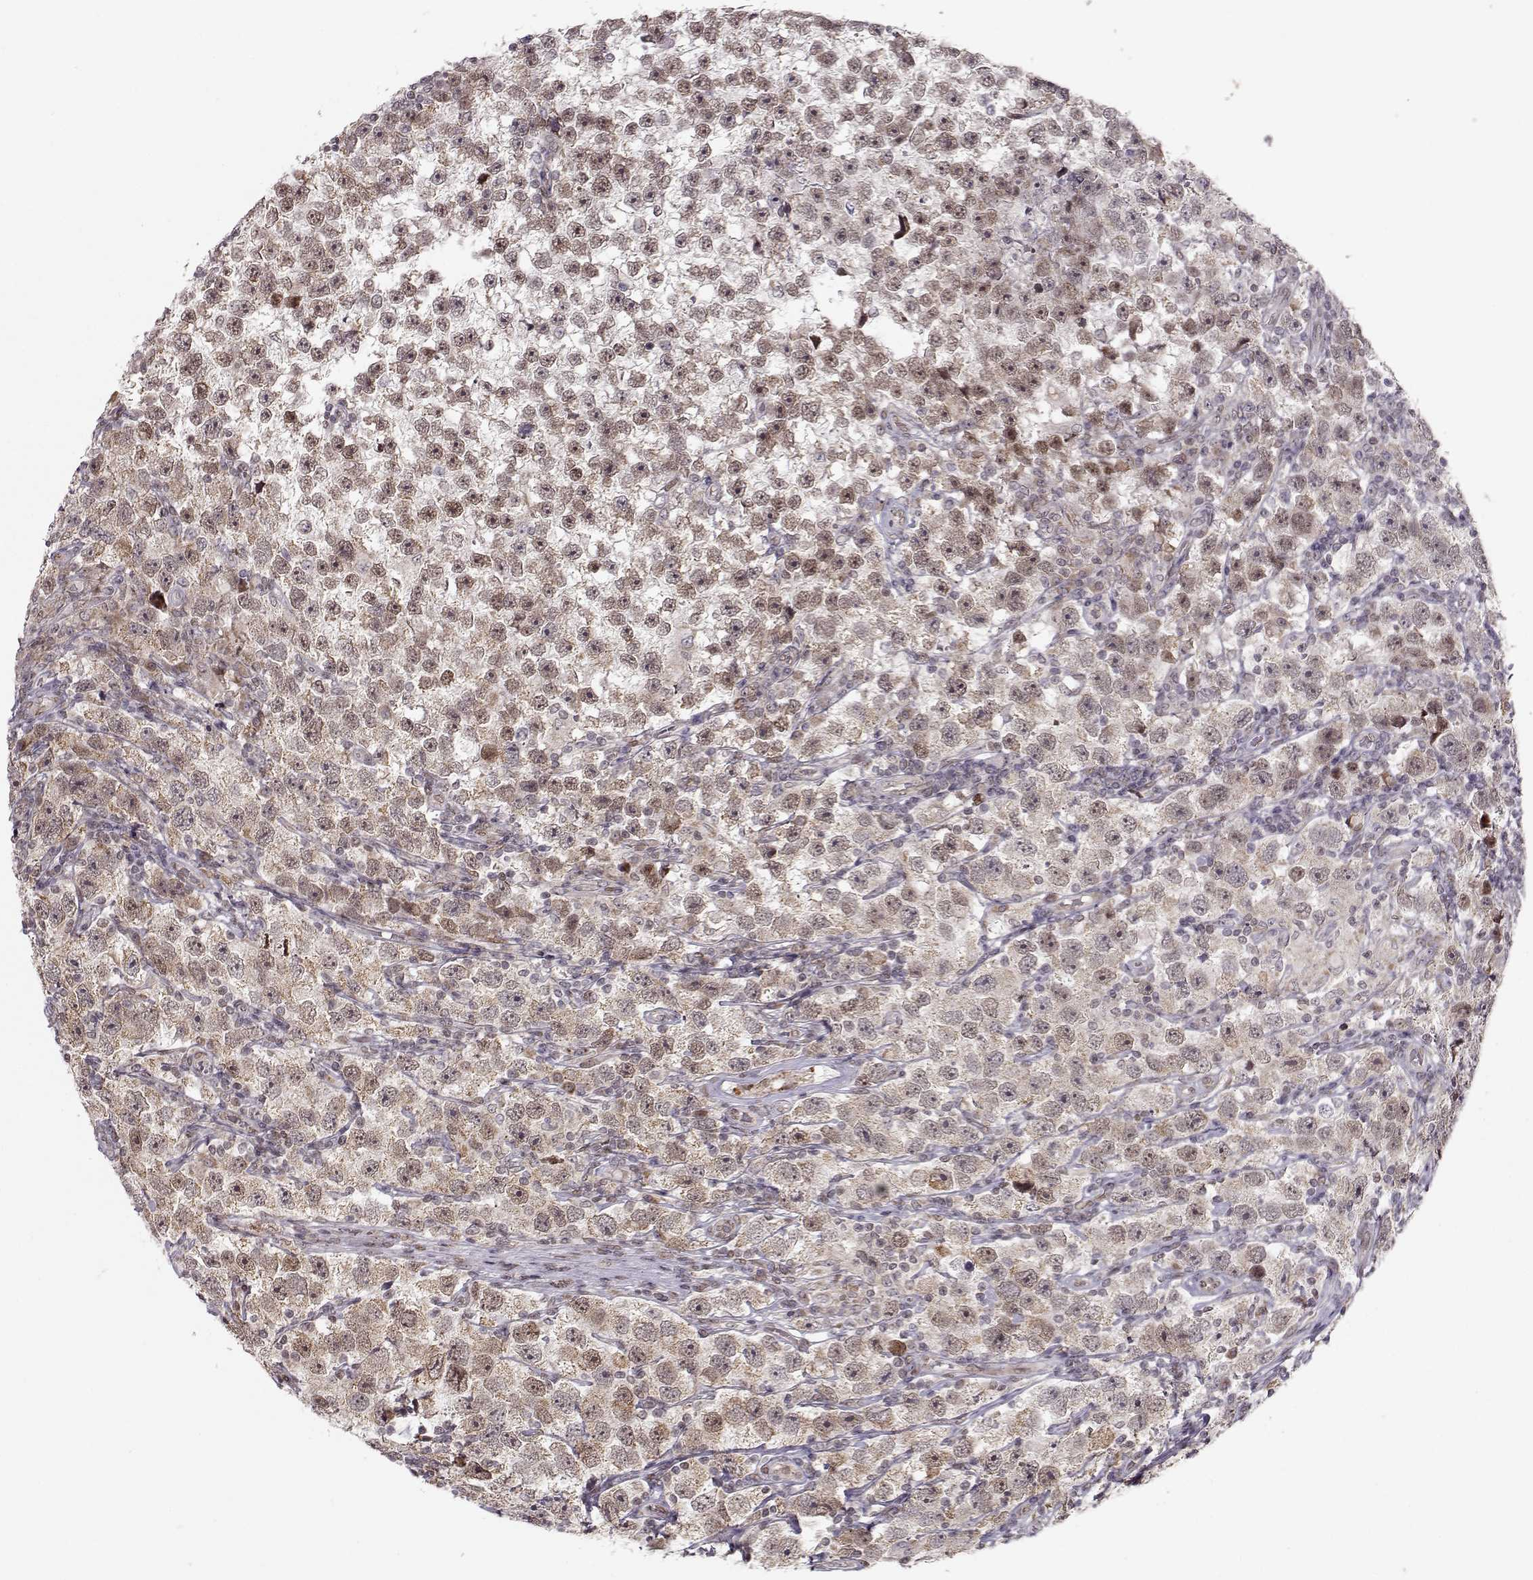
{"staining": {"intensity": "weak", "quantity": ">75%", "location": "cytoplasmic/membranous,nuclear"}, "tissue": "testis cancer", "cell_type": "Tumor cells", "image_type": "cancer", "snomed": [{"axis": "morphology", "description": "Seminoma, NOS"}, {"axis": "topography", "description": "Testis"}], "caption": "There is low levels of weak cytoplasmic/membranous and nuclear positivity in tumor cells of seminoma (testis), as demonstrated by immunohistochemical staining (brown color).", "gene": "RAI1", "patient": {"sex": "male", "age": 26}}